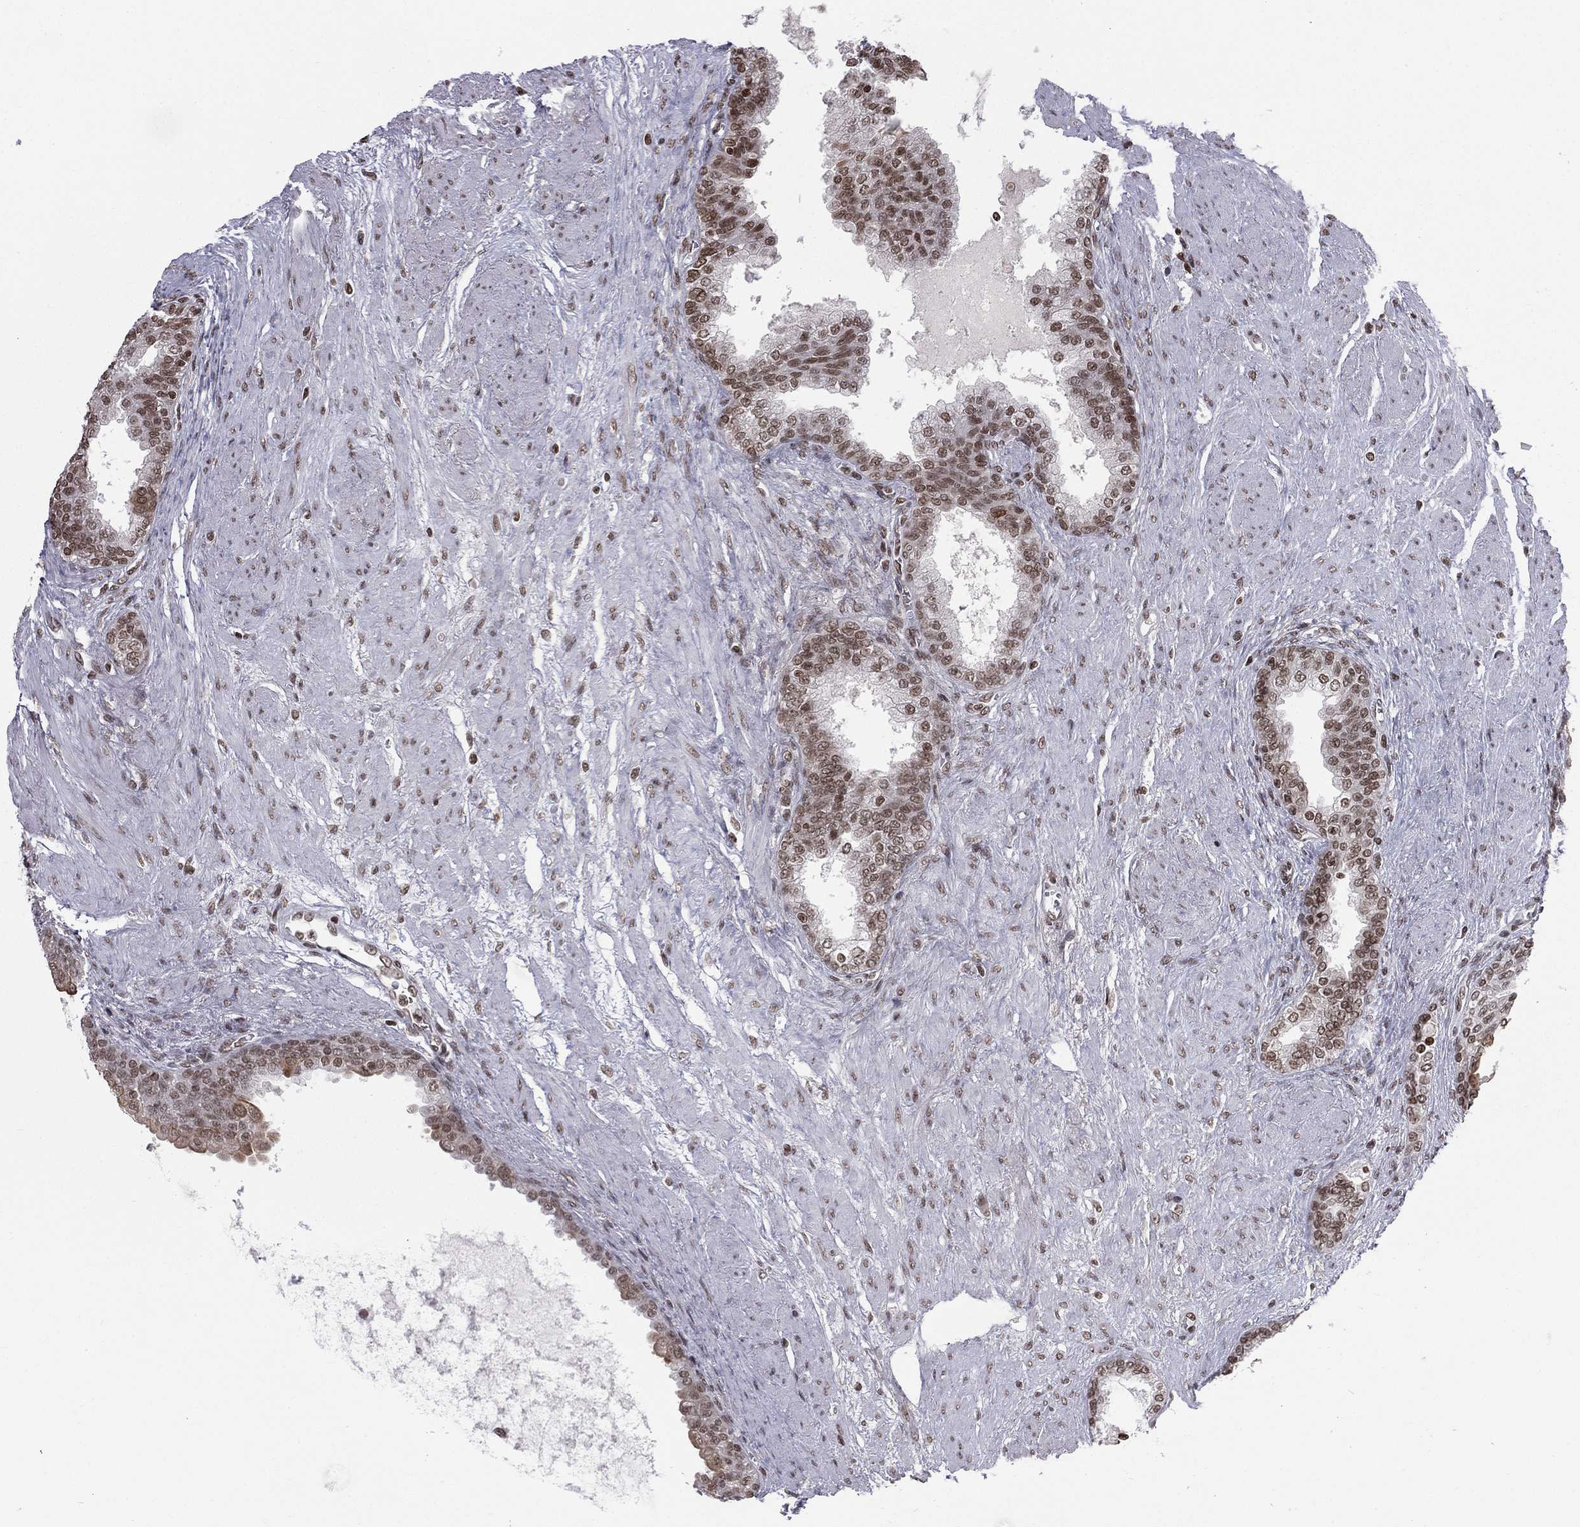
{"staining": {"intensity": "moderate", "quantity": ">75%", "location": "nuclear"}, "tissue": "prostate cancer", "cell_type": "Tumor cells", "image_type": "cancer", "snomed": [{"axis": "morphology", "description": "Adenocarcinoma, NOS"}, {"axis": "topography", "description": "Prostate and seminal vesicle, NOS"}, {"axis": "topography", "description": "Prostate"}], "caption": "Immunohistochemistry (IHC) micrograph of human adenocarcinoma (prostate) stained for a protein (brown), which reveals medium levels of moderate nuclear expression in approximately >75% of tumor cells.", "gene": "RFX7", "patient": {"sex": "male", "age": 62}}